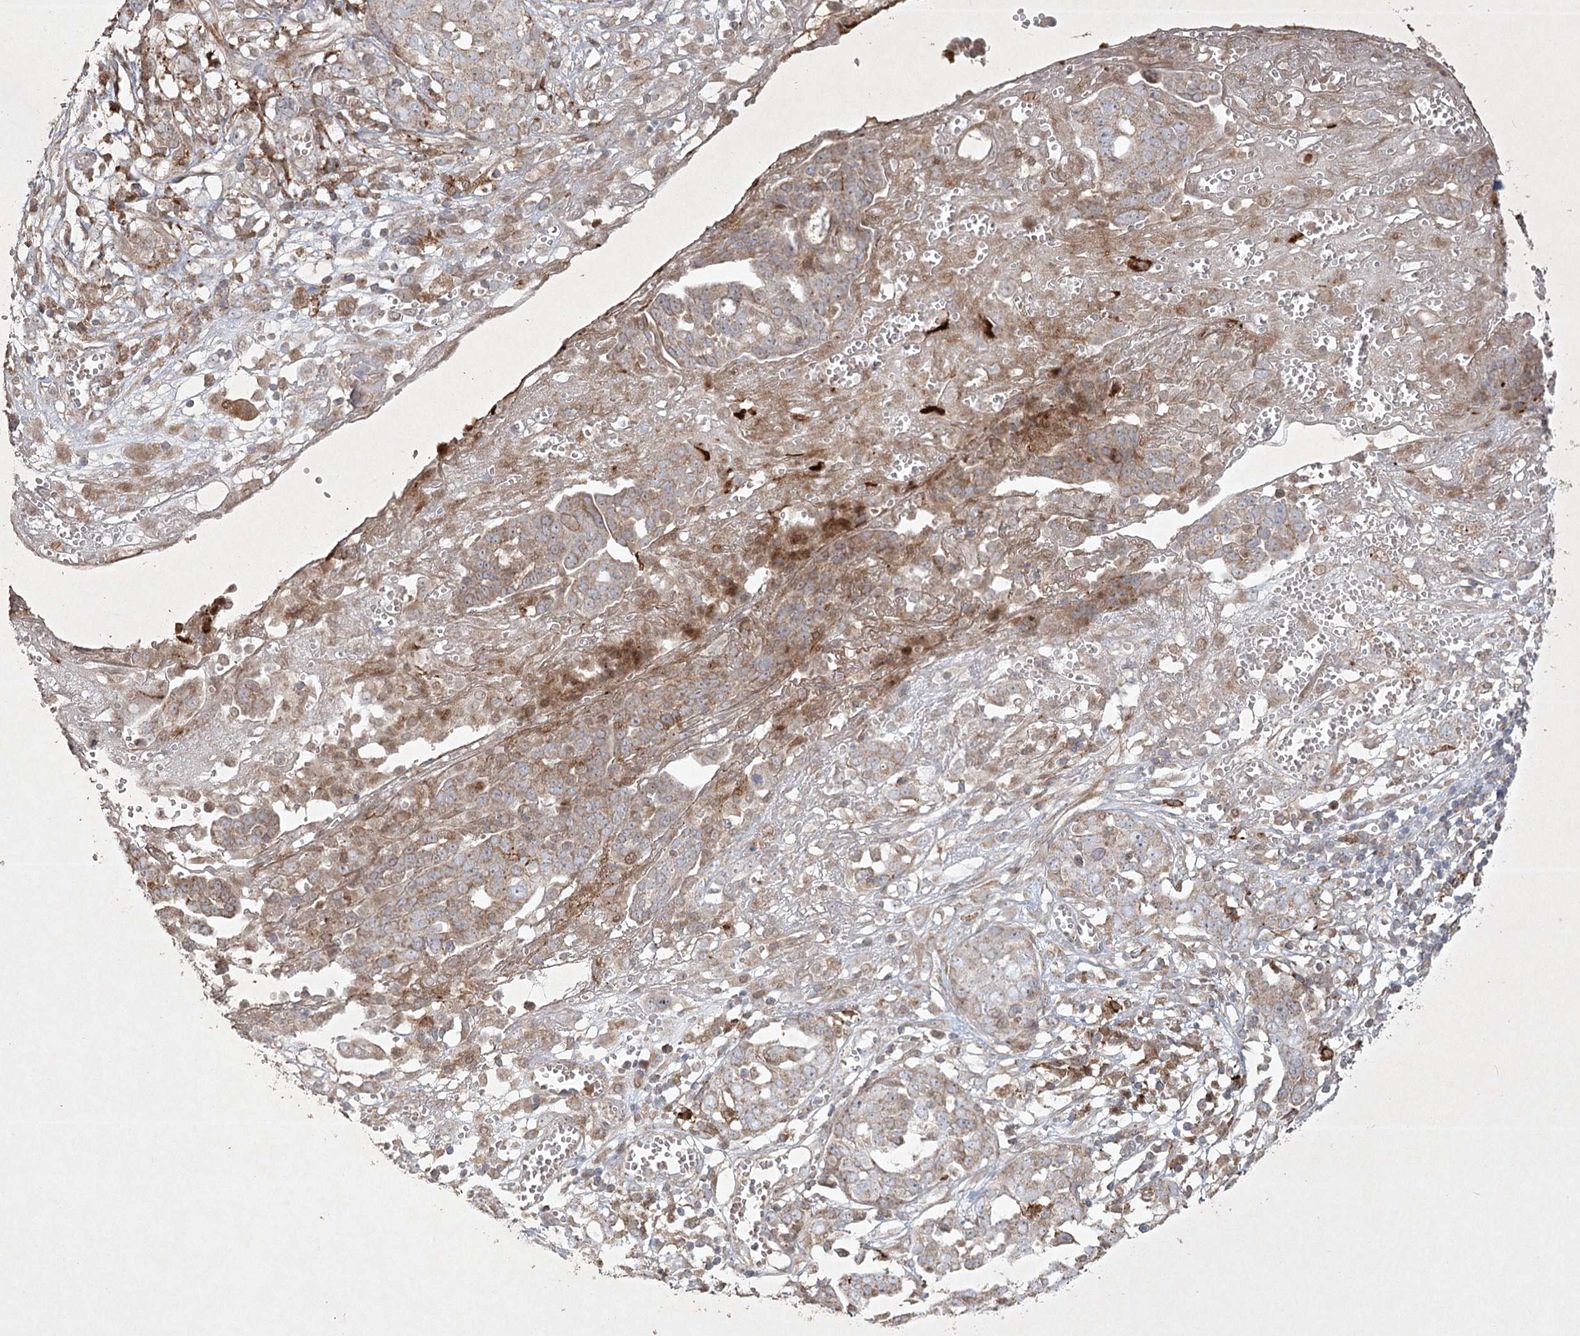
{"staining": {"intensity": "weak", "quantity": "25%-75%", "location": "cytoplasmic/membranous"}, "tissue": "ovarian cancer", "cell_type": "Tumor cells", "image_type": "cancer", "snomed": [{"axis": "morphology", "description": "Cystadenocarcinoma, serous, NOS"}, {"axis": "topography", "description": "Soft tissue"}, {"axis": "topography", "description": "Ovary"}], "caption": "Brown immunohistochemical staining in ovarian cancer reveals weak cytoplasmic/membranous expression in about 25%-75% of tumor cells. (Brightfield microscopy of DAB IHC at high magnification).", "gene": "KBTBD4", "patient": {"sex": "female", "age": 57}}